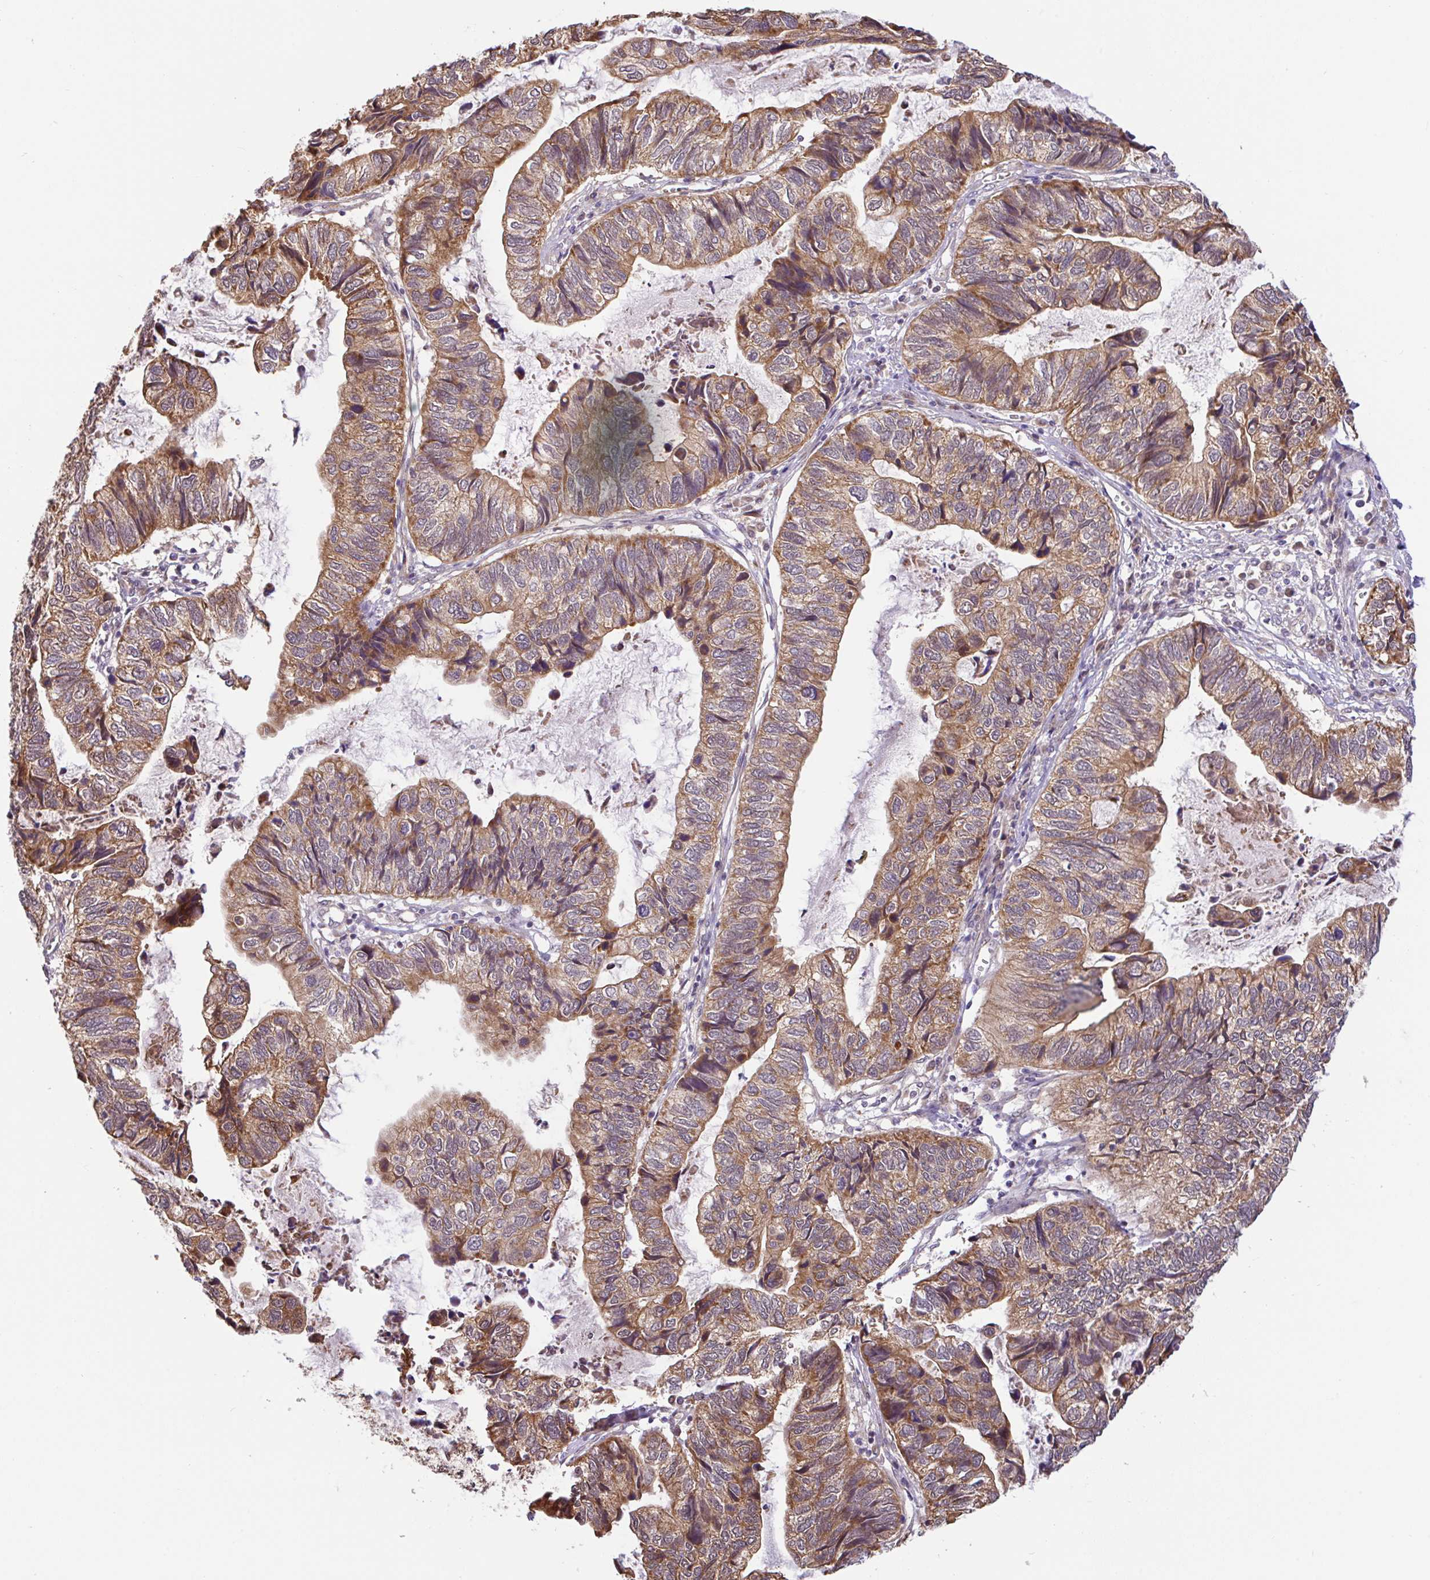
{"staining": {"intensity": "moderate", "quantity": ">75%", "location": "cytoplasmic/membranous"}, "tissue": "stomach cancer", "cell_type": "Tumor cells", "image_type": "cancer", "snomed": [{"axis": "morphology", "description": "Adenocarcinoma, NOS"}, {"axis": "topography", "description": "Stomach, upper"}], "caption": "About >75% of tumor cells in stomach adenocarcinoma exhibit moderate cytoplasmic/membranous protein staining as visualized by brown immunohistochemical staining.", "gene": "DLEU7", "patient": {"sex": "female", "age": 67}}